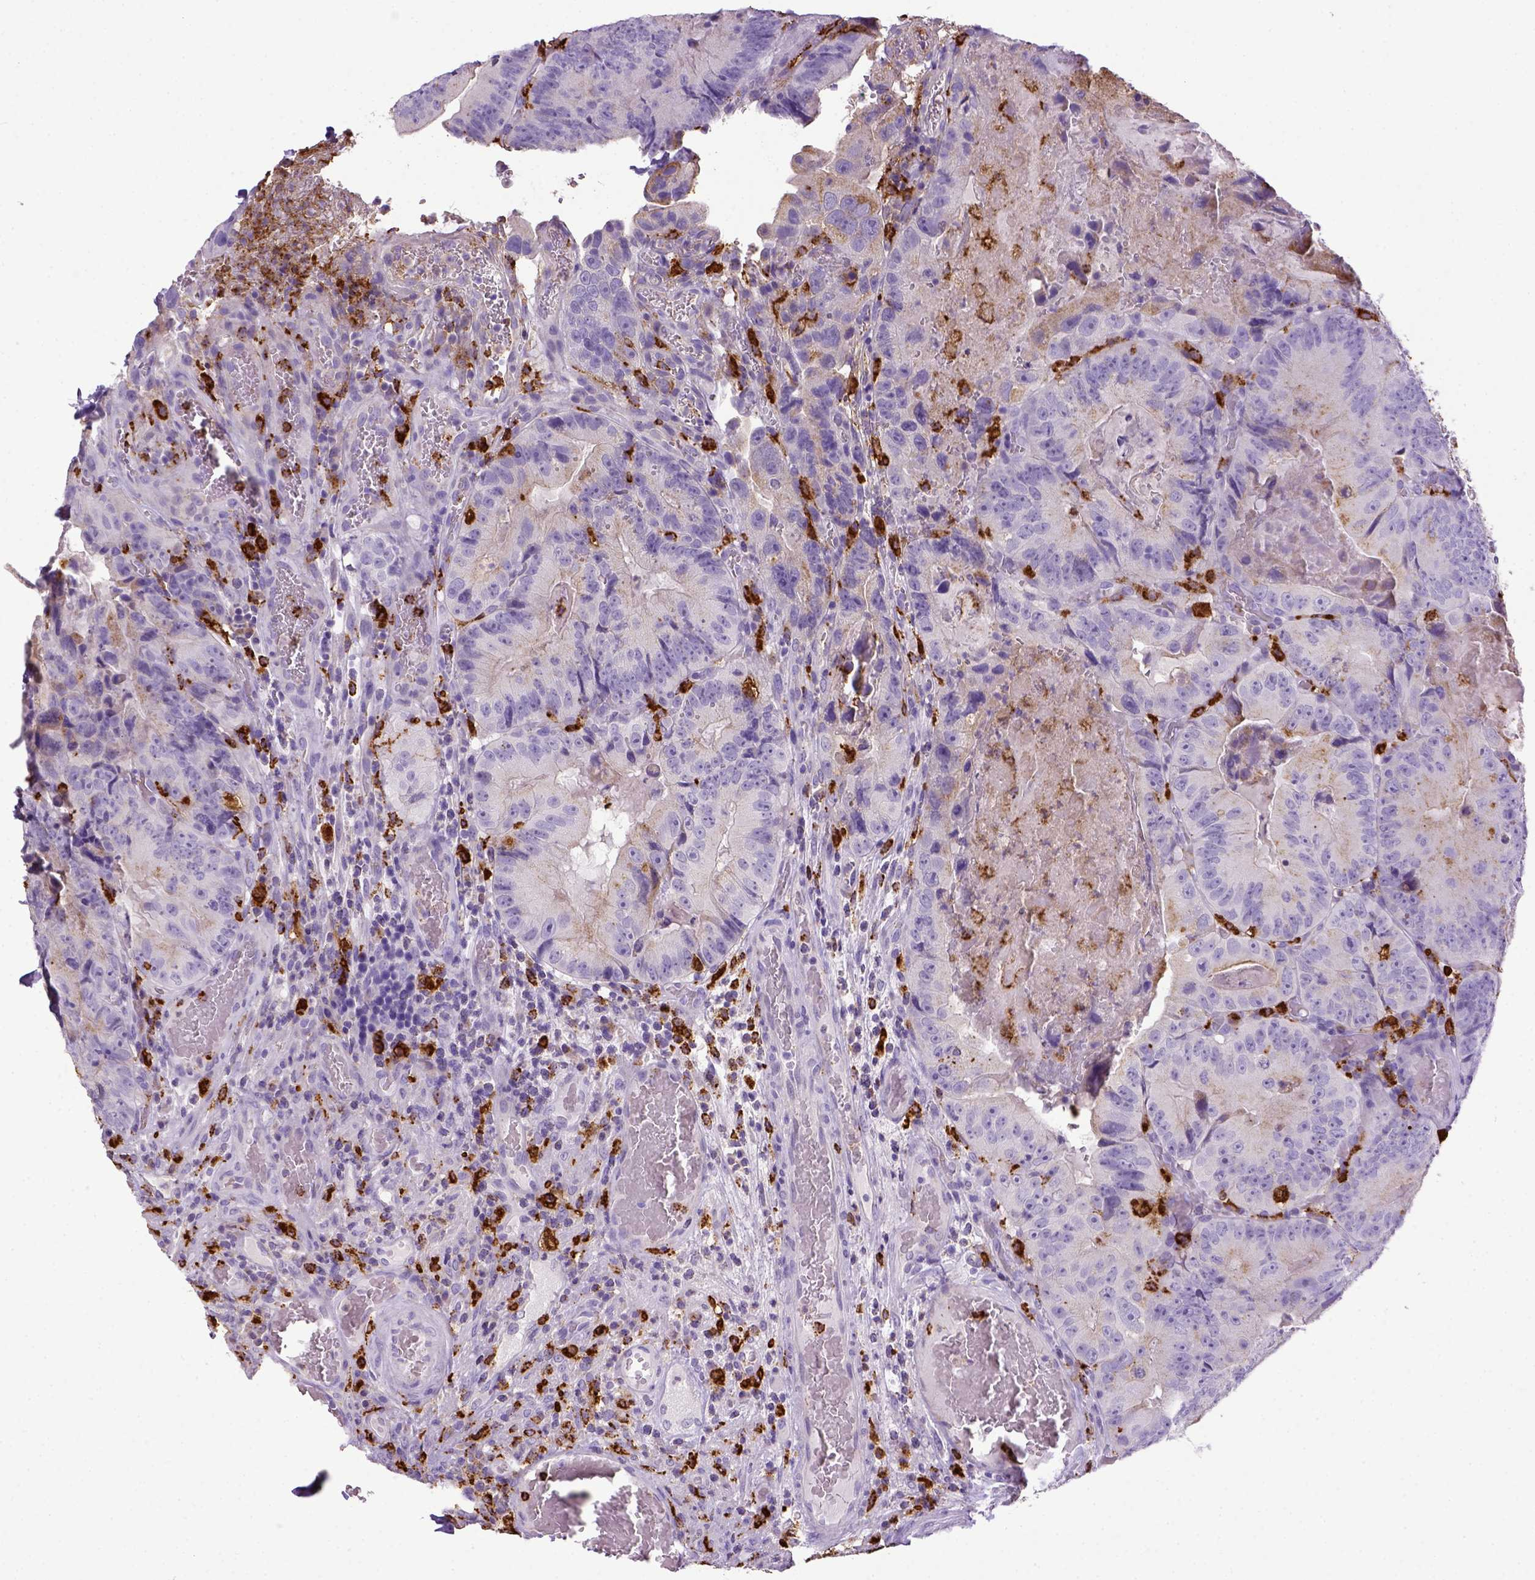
{"staining": {"intensity": "negative", "quantity": "none", "location": "none"}, "tissue": "colorectal cancer", "cell_type": "Tumor cells", "image_type": "cancer", "snomed": [{"axis": "morphology", "description": "Adenocarcinoma, NOS"}, {"axis": "topography", "description": "Colon"}], "caption": "Tumor cells show no significant protein expression in colorectal adenocarcinoma.", "gene": "CD68", "patient": {"sex": "female", "age": 86}}